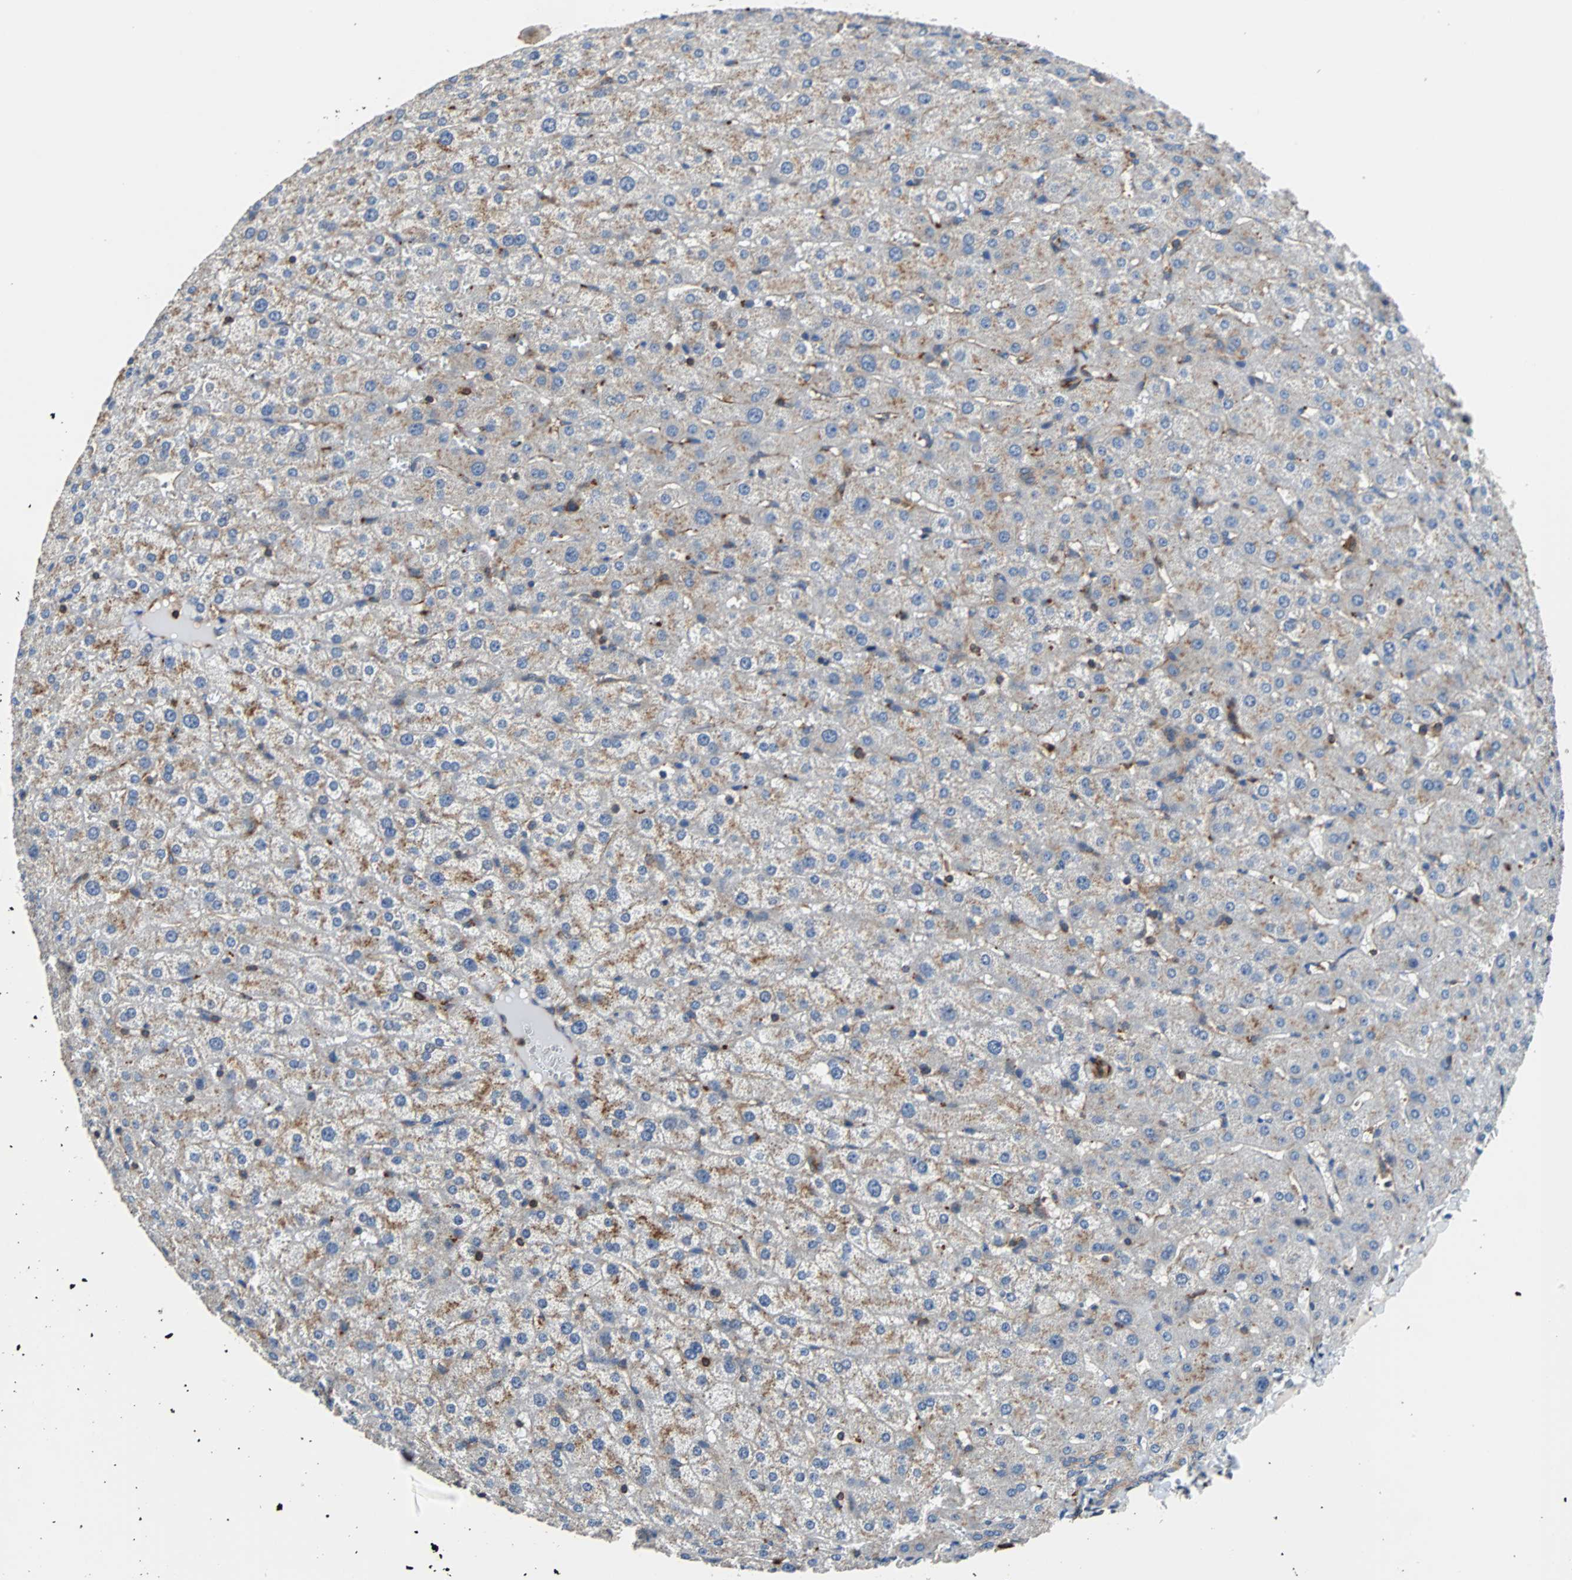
{"staining": {"intensity": "weak", "quantity": ">75%", "location": "cytoplasmic/membranous"}, "tissue": "liver", "cell_type": "Cholangiocytes", "image_type": "normal", "snomed": [{"axis": "morphology", "description": "Normal tissue, NOS"}, {"axis": "morphology", "description": "Fibrosis, NOS"}, {"axis": "topography", "description": "Liver"}], "caption": "Immunohistochemistry (IHC) (DAB) staining of unremarkable human liver reveals weak cytoplasmic/membranous protein positivity in approximately >75% of cholangiocytes. (brown staining indicates protein expression, while blue staining denotes nuclei).", "gene": "PLCG2", "patient": {"sex": "female", "age": 29}}